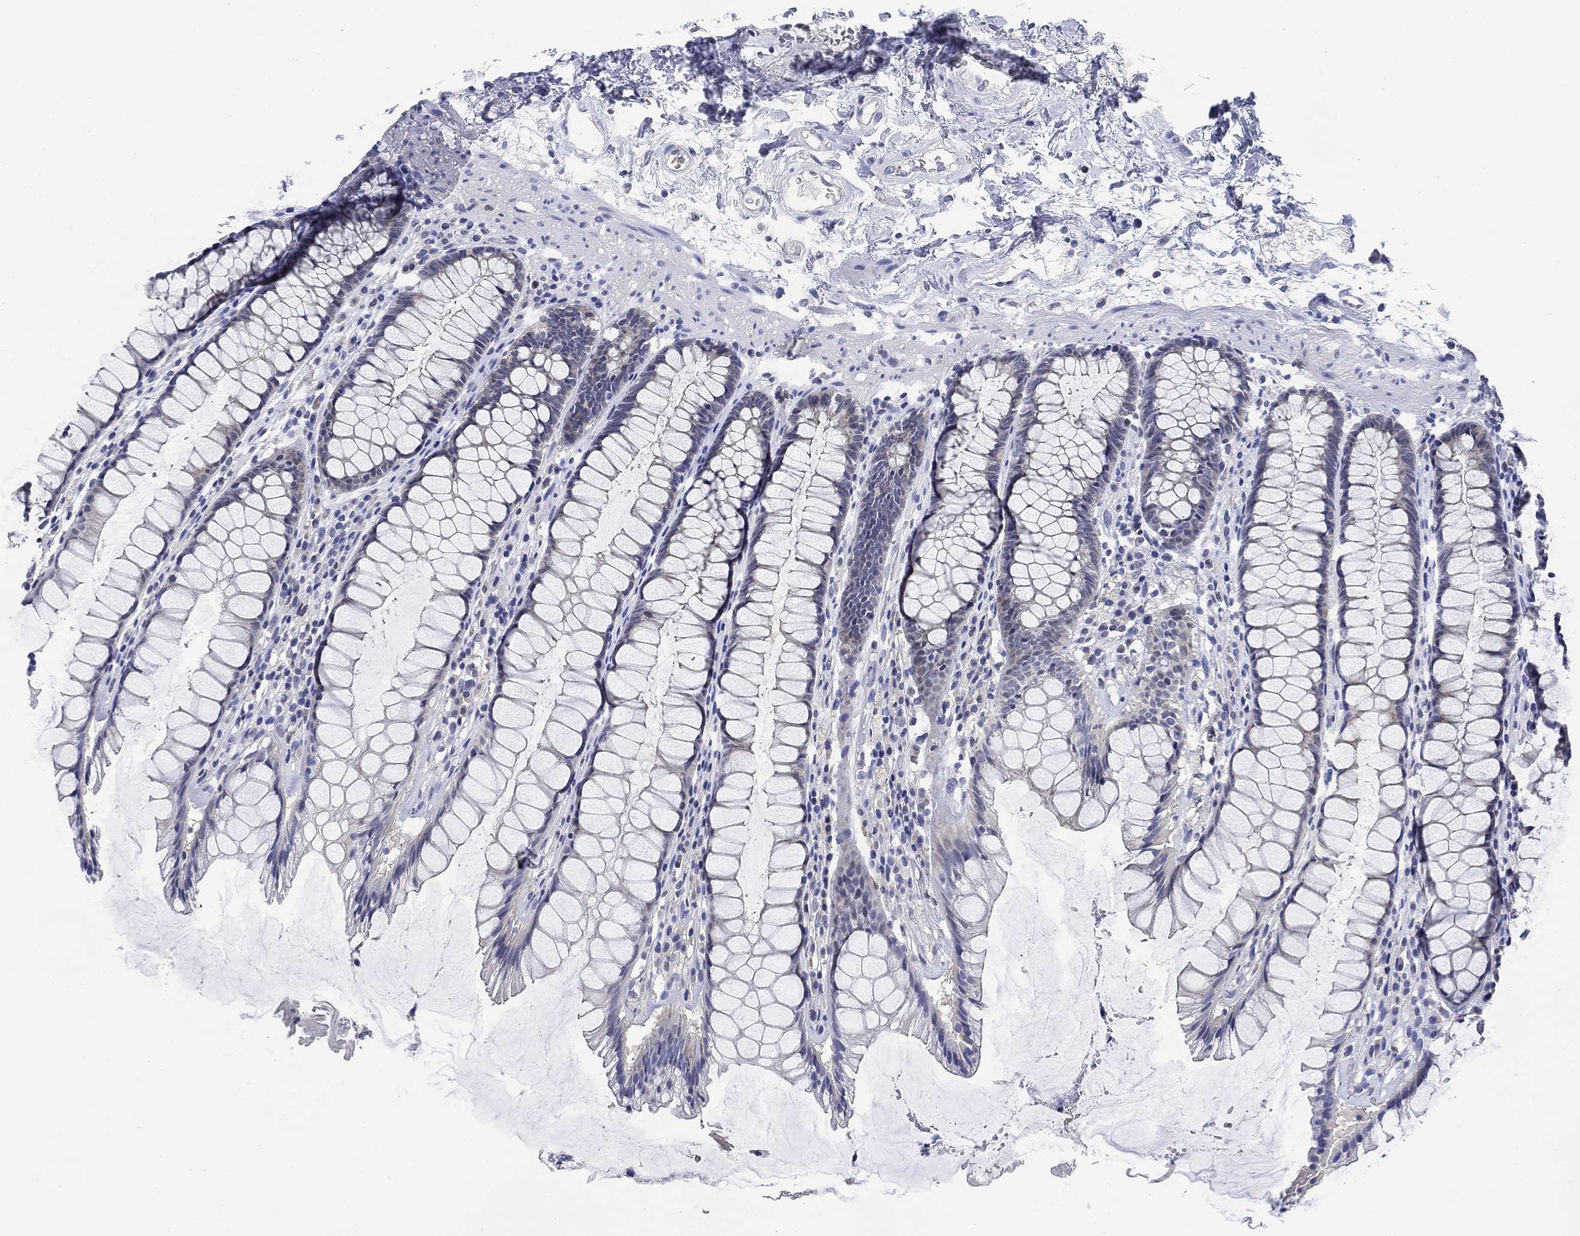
{"staining": {"intensity": "negative", "quantity": "none", "location": "none"}, "tissue": "rectum", "cell_type": "Glandular cells", "image_type": "normal", "snomed": [{"axis": "morphology", "description": "Normal tissue, NOS"}, {"axis": "topography", "description": "Rectum"}], "caption": "Glandular cells show no significant staining in unremarkable rectum. (Stains: DAB IHC with hematoxylin counter stain, Microscopy: brightfield microscopy at high magnification).", "gene": "DAZL", "patient": {"sex": "male", "age": 72}}